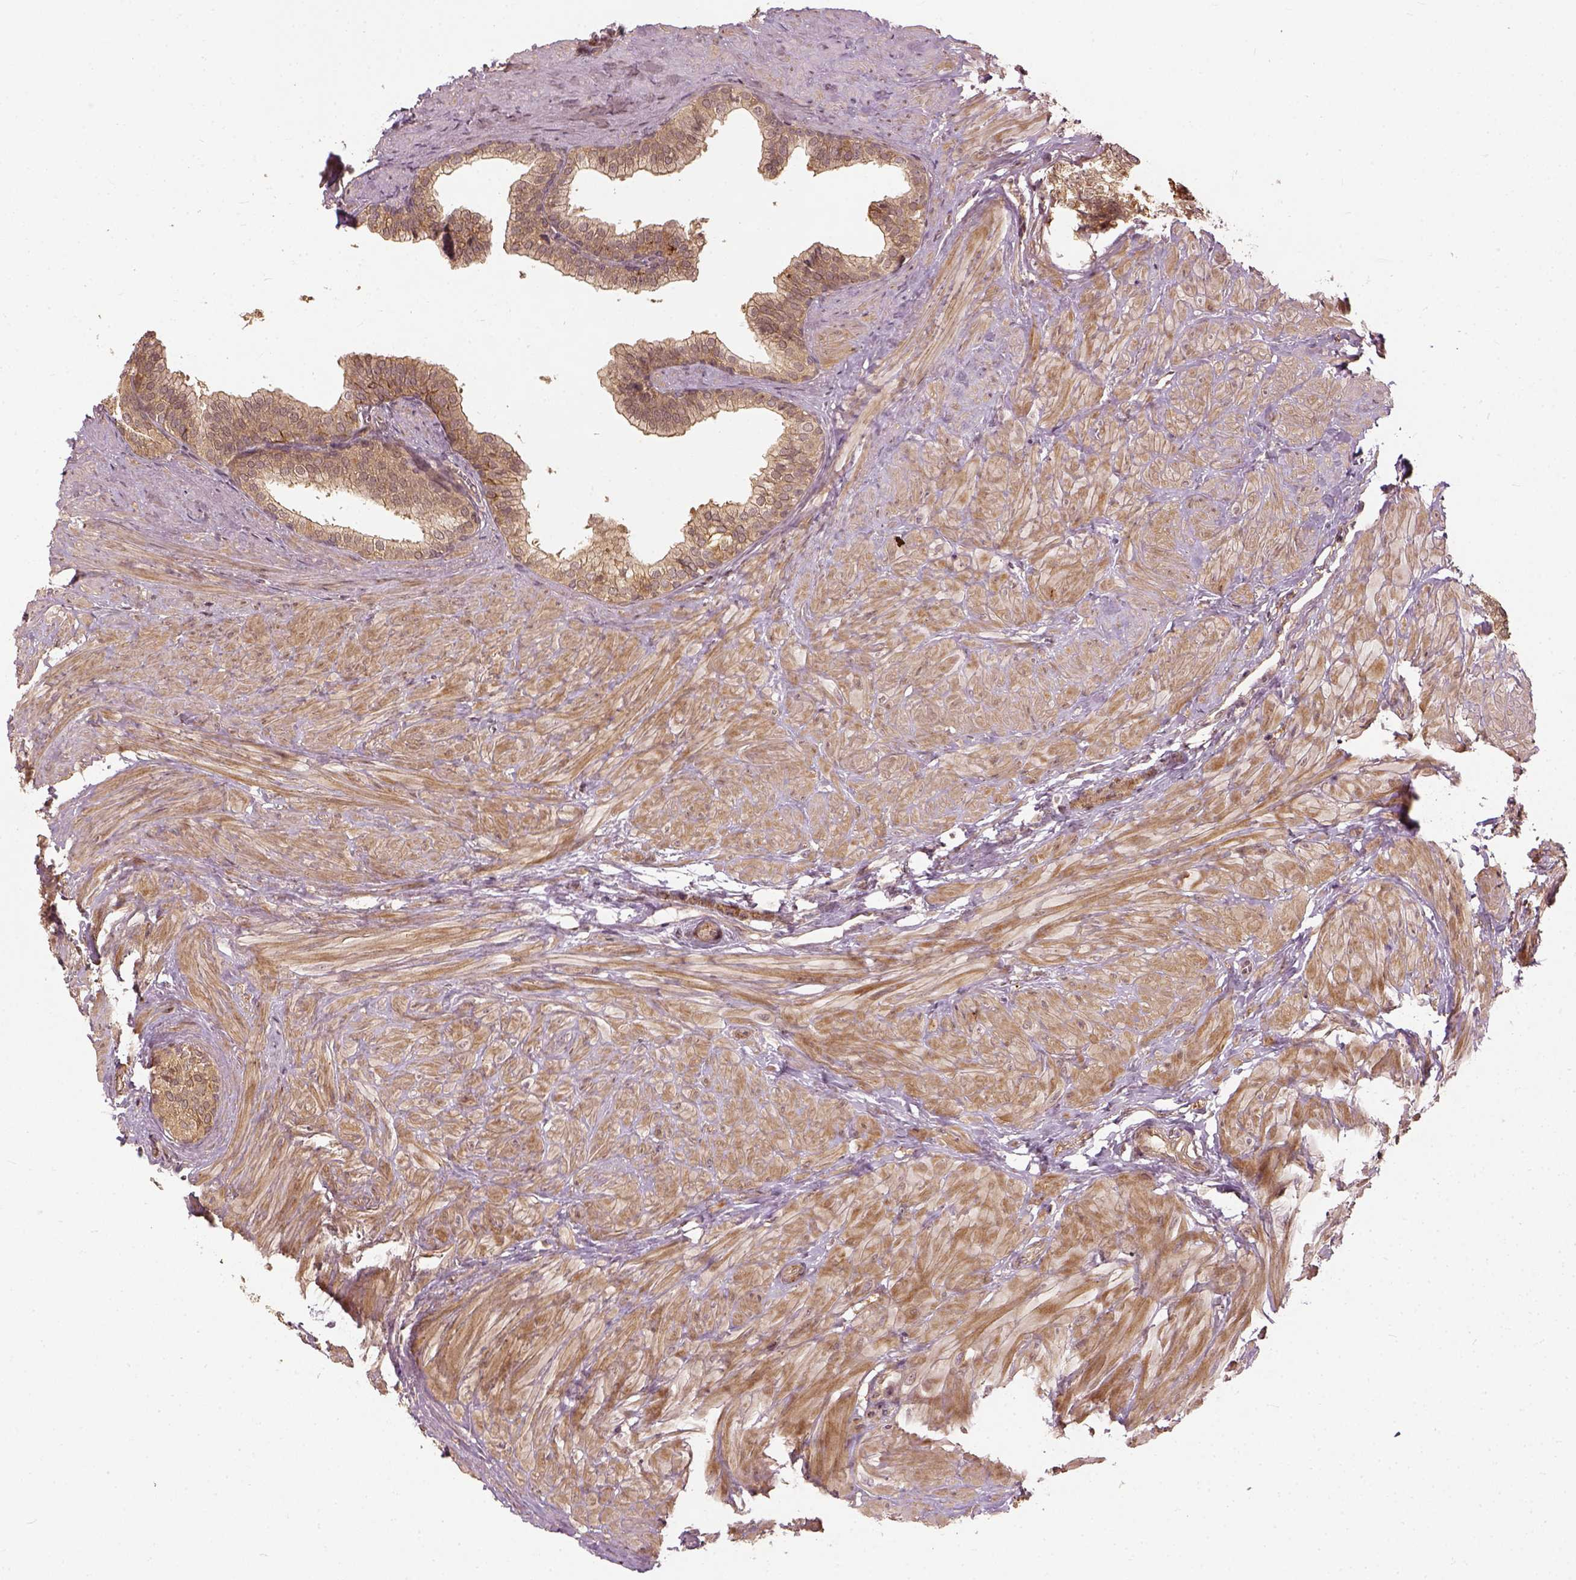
{"staining": {"intensity": "moderate", "quantity": ">75%", "location": "cytoplasmic/membranous"}, "tissue": "prostate", "cell_type": "Glandular cells", "image_type": "normal", "snomed": [{"axis": "morphology", "description": "Normal tissue, NOS"}, {"axis": "topography", "description": "Prostate"}, {"axis": "topography", "description": "Peripheral nerve tissue"}], "caption": "The photomicrograph reveals a brown stain indicating the presence of a protein in the cytoplasmic/membranous of glandular cells in prostate.", "gene": "VEGFA", "patient": {"sex": "male", "age": 55}}